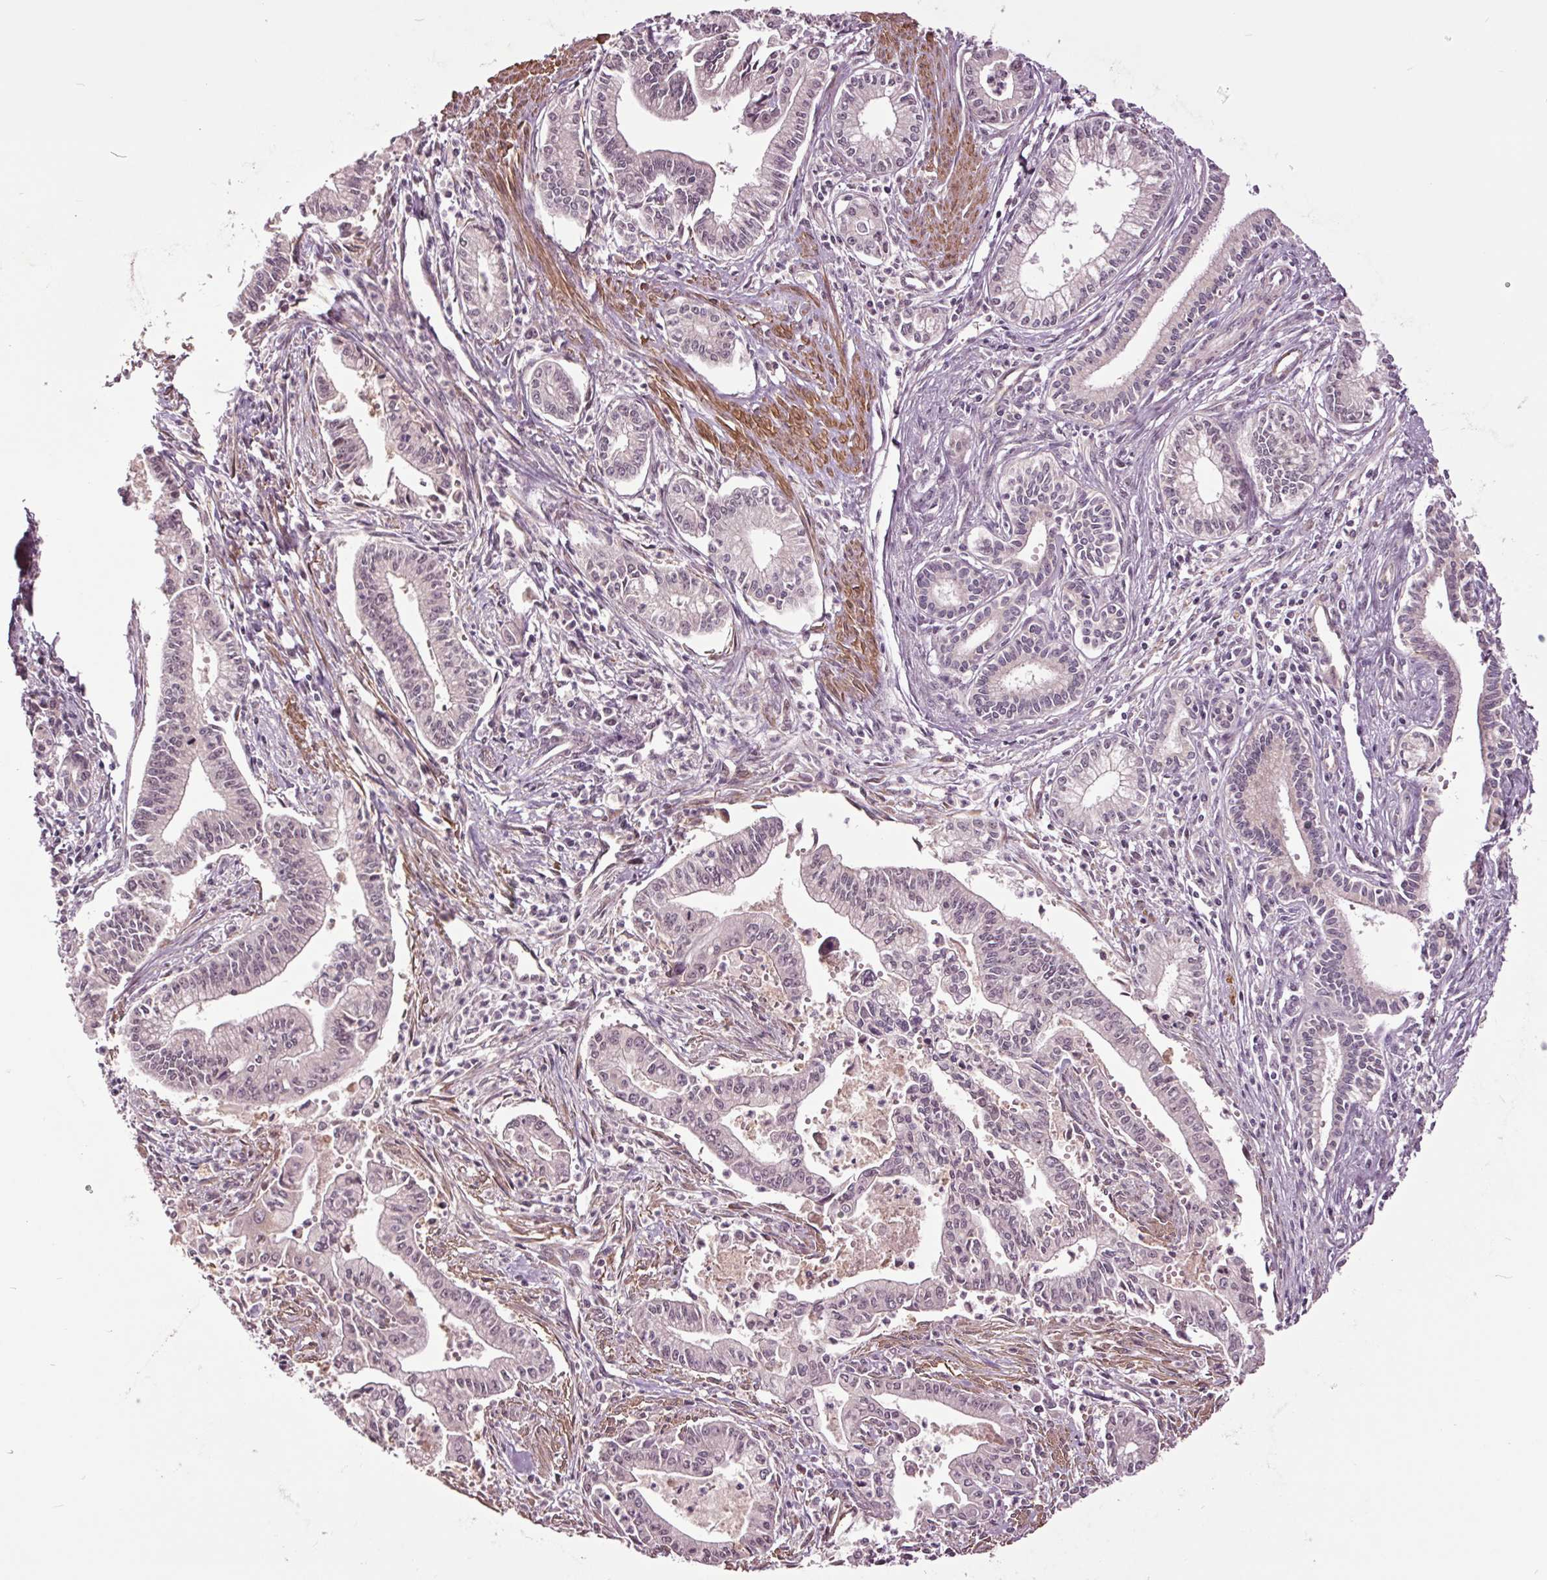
{"staining": {"intensity": "negative", "quantity": "none", "location": "none"}, "tissue": "pancreatic cancer", "cell_type": "Tumor cells", "image_type": "cancer", "snomed": [{"axis": "morphology", "description": "Adenocarcinoma, NOS"}, {"axis": "topography", "description": "Pancreas"}], "caption": "IHC image of human adenocarcinoma (pancreatic) stained for a protein (brown), which reveals no expression in tumor cells. (DAB (3,3'-diaminobenzidine) immunohistochemistry (IHC) visualized using brightfield microscopy, high magnification).", "gene": "HAUS5", "patient": {"sex": "female", "age": 65}}